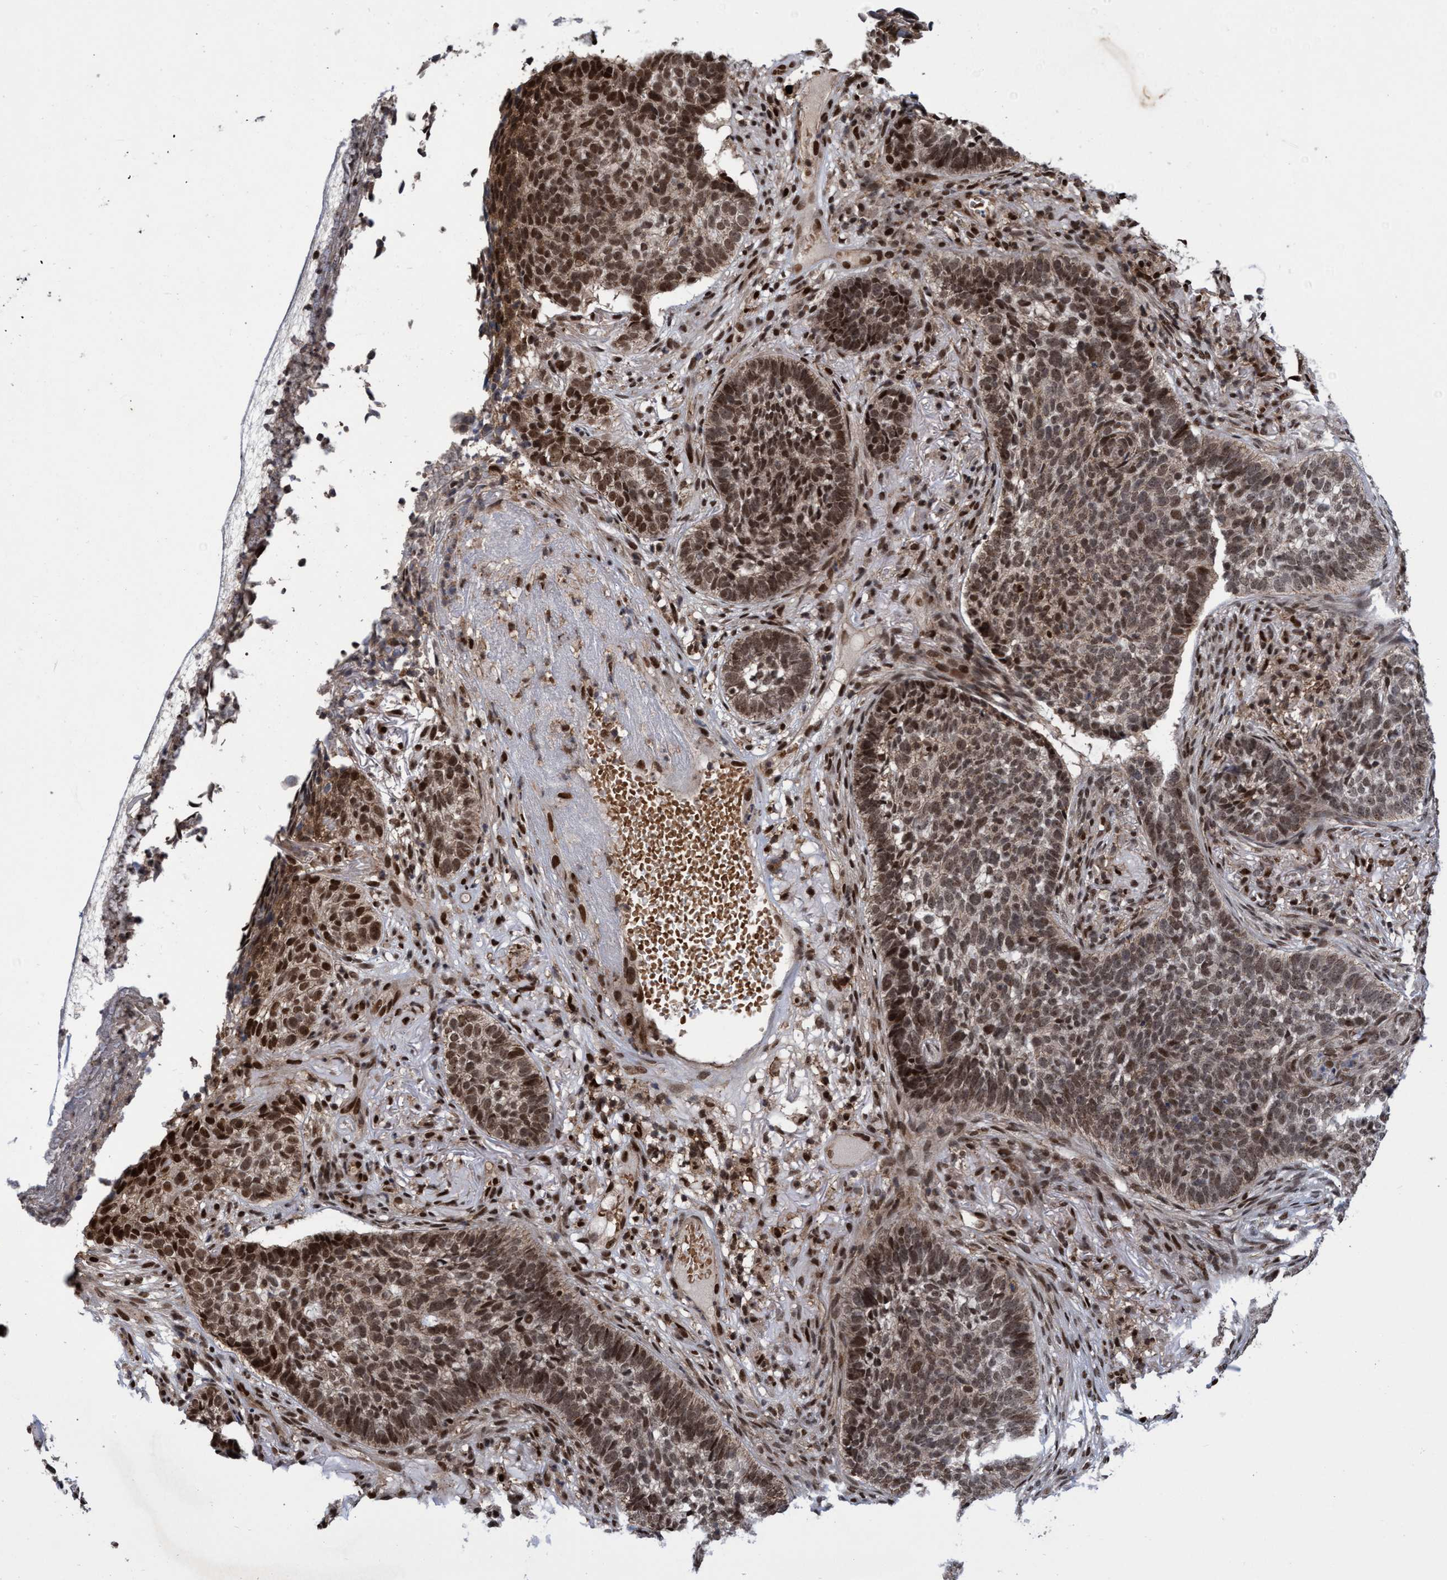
{"staining": {"intensity": "moderate", "quantity": ">75%", "location": "cytoplasmic/membranous,nuclear"}, "tissue": "skin cancer", "cell_type": "Tumor cells", "image_type": "cancer", "snomed": [{"axis": "morphology", "description": "Basal cell carcinoma"}, {"axis": "topography", "description": "Skin"}], "caption": "Protein expression analysis of human skin basal cell carcinoma reveals moderate cytoplasmic/membranous and nuclear staining in about >75% of tumor cells.", "gene": "GTF2F1", "patient": {"sex": "male", "age": 85}}